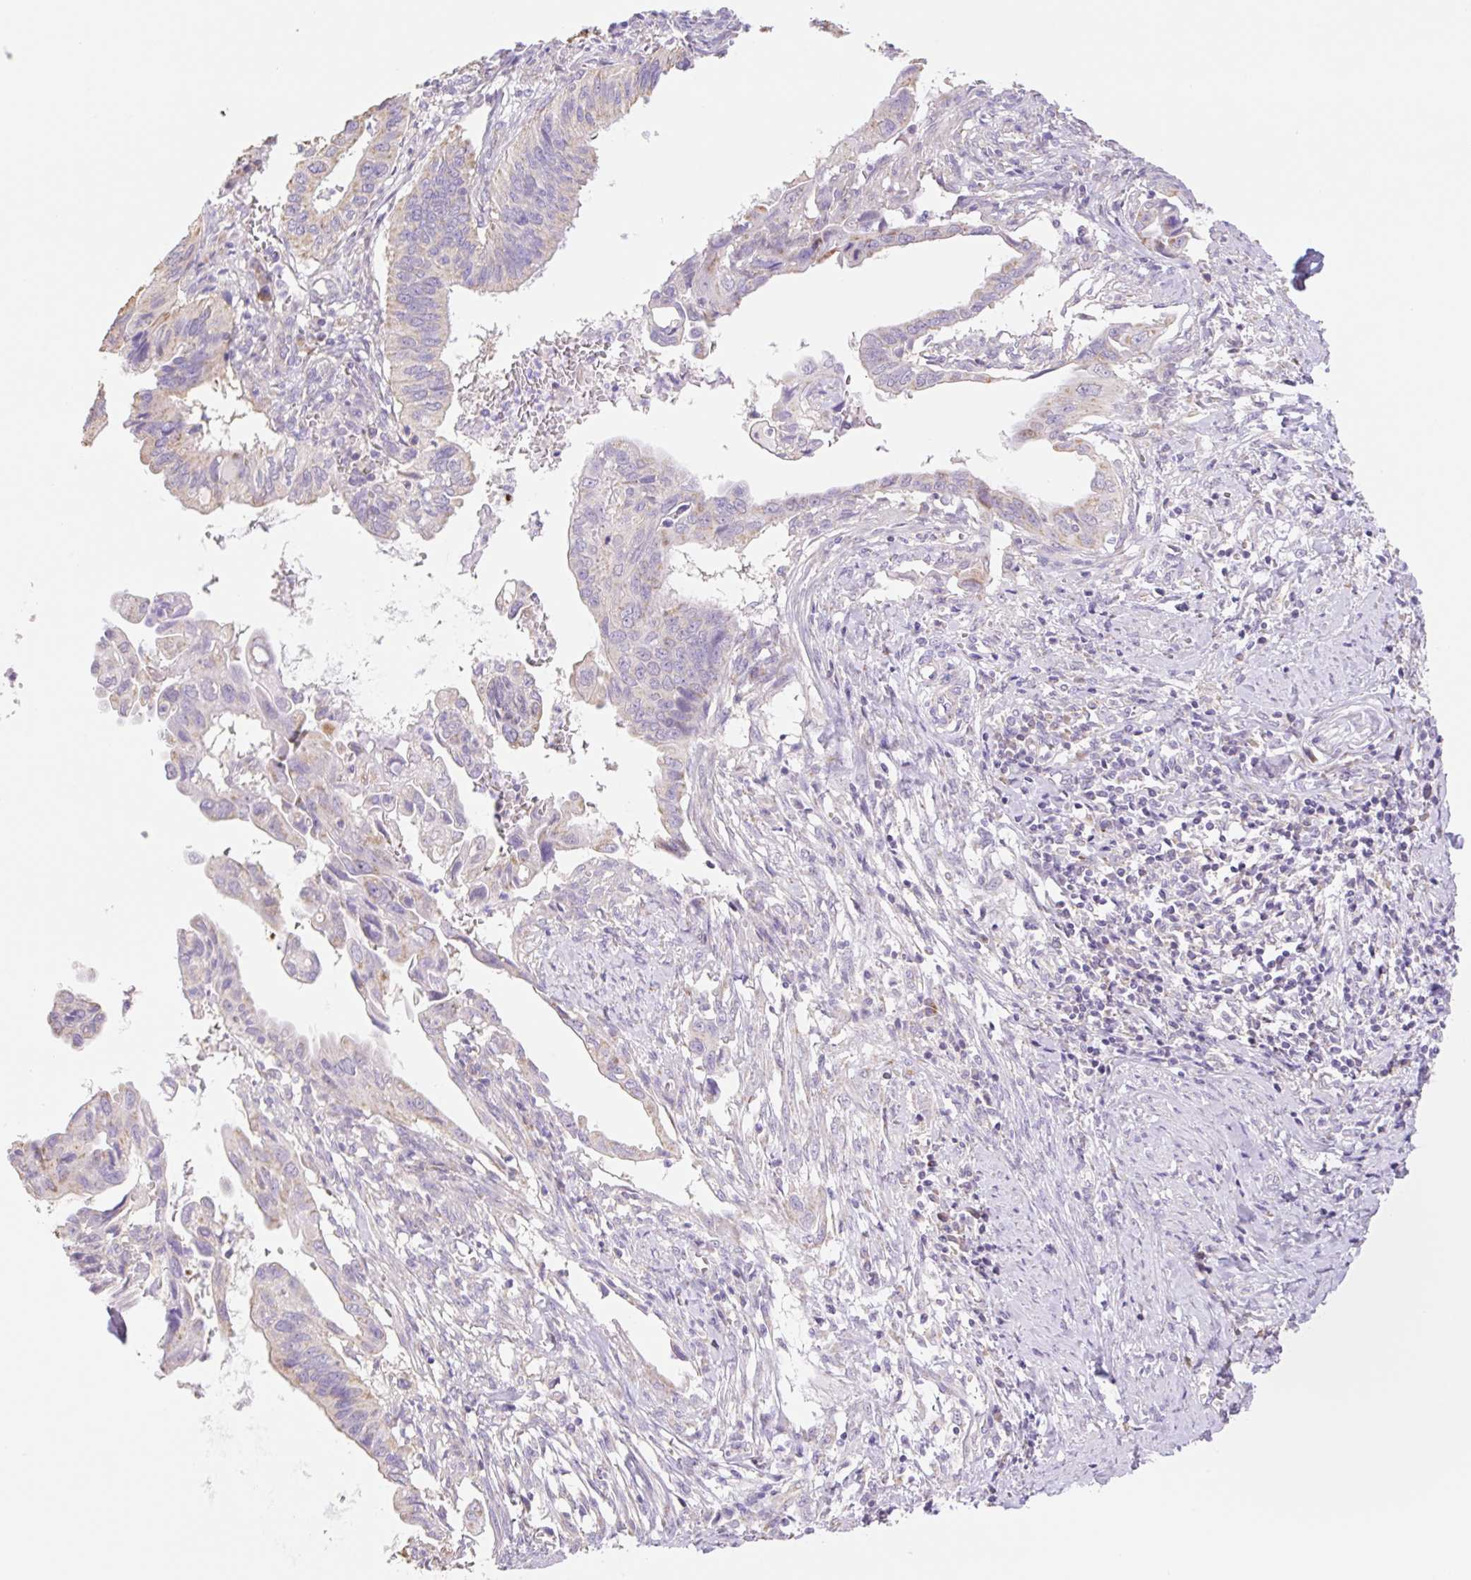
{"staining": {"intensity": "negative", "quantity": "none", "location": "none"}, "tissue": "cervical cancer", "cell_type": "Tumor cells", "image_type": "cancer", "snomed": [{"axis": "morphology", "description": "Adenocarcinoma, NOS"}, {"axis": "topography", "description": "Cervix"}], "caption": "DAB (3,3'-diaminobenzidine) immunohistochemical staining of human cervical cancer reveals no significant positivity in tumor cells.", "gene": "COPZ2", "patient": {"sex": "female", "age": 42}}